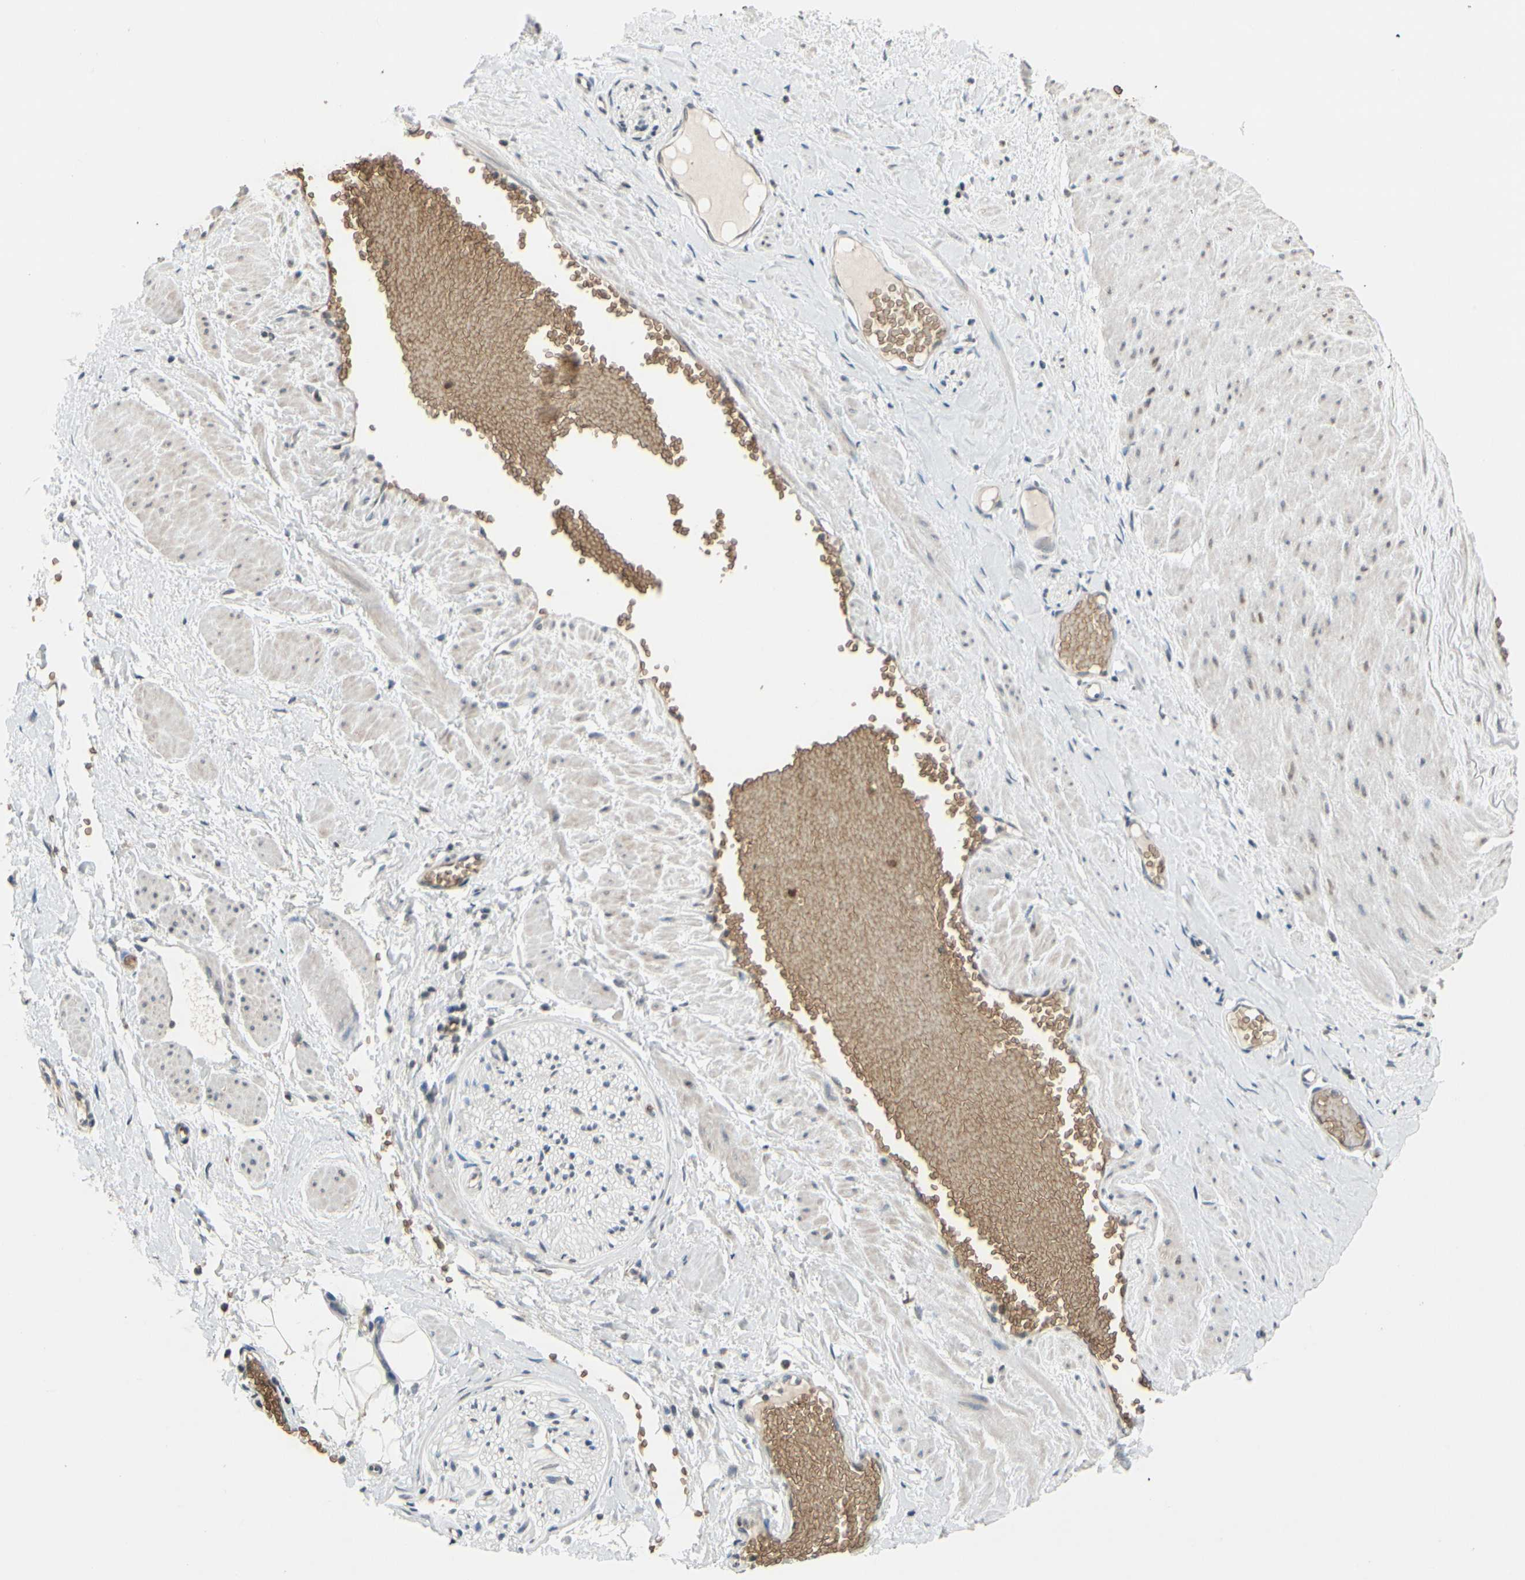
{"staining": {"intensity": "weak", "quantity": ">75%", "location": "cytoplasmic/membranous"}, "tissue": "adipose tissue", "cell_type": "Adipocytes", "image_type": "normal", "snomed": [{"axis": "morphology", "description": "Normal tissue, NOS"}, {"axis": "topography", "description": "Soft tissue"}, {"axis": "topography", "description": "Vascular tissue"}], "caption": "Weak cytoplasmic/membranous positivity for a protein is present in approximately >75% of adipocytes of normal adipose tissue using immunohistochemistry (IHC).", "gene": "GYPC", "patient": {"sex": "female", "age": 35}}